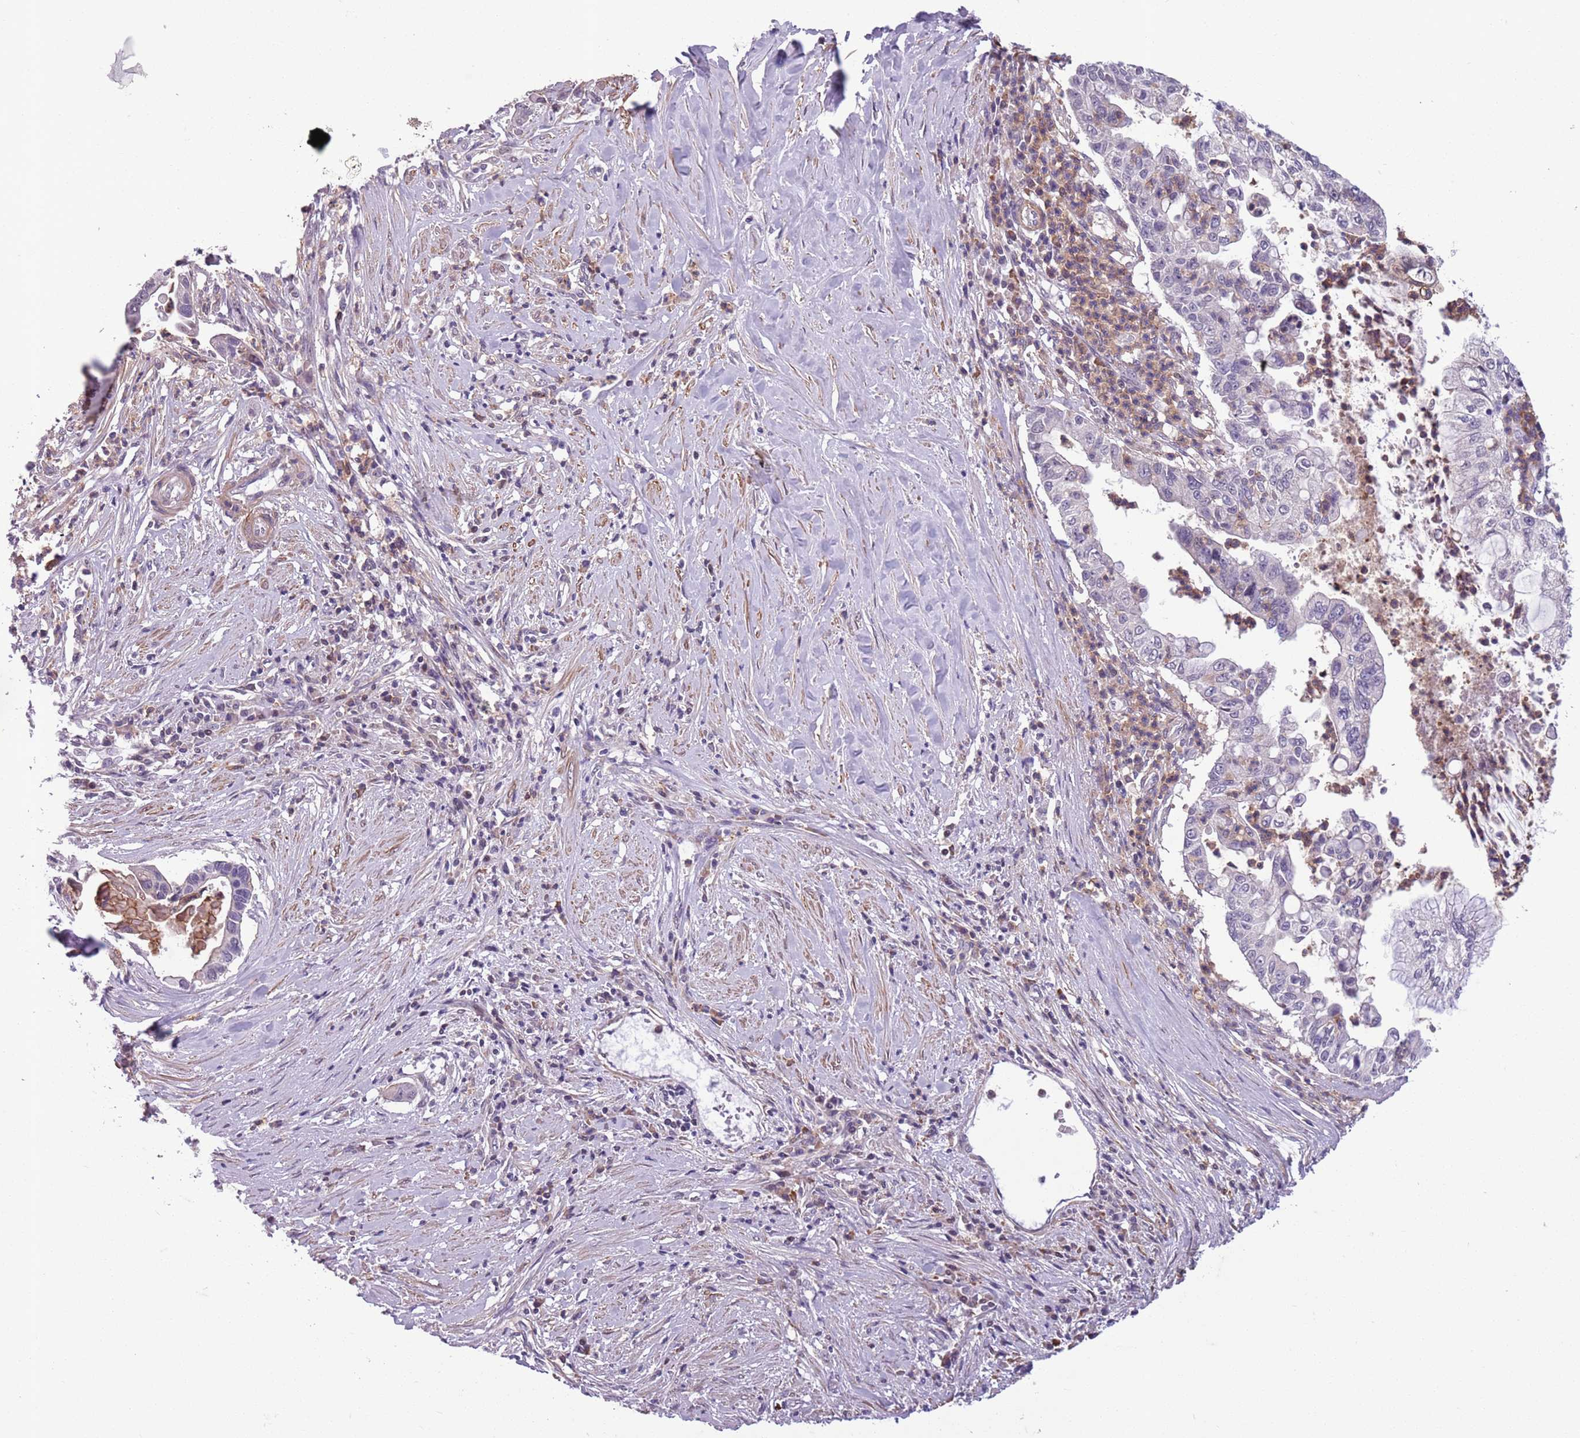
{"staining": {"intensity": "negative", "quantity": "none", "location": "none"}, "tissue": "pancreatic cancer", "cell_type": "Tumor cells", "image_type": "cancer", "snomed": [{"axis": "morphology", "description": "Adenocarcinoma, NOS"}, {"axis": "topography", "description": "Pancreas"}], "caption": "An image of human adenocarcinoma (pancreatic) is negative for staining in tumor cells. (DAB immunohistochemistry, high magnification).", "gene": "JAML", "patient": {"sex": "male", "age": 73}}